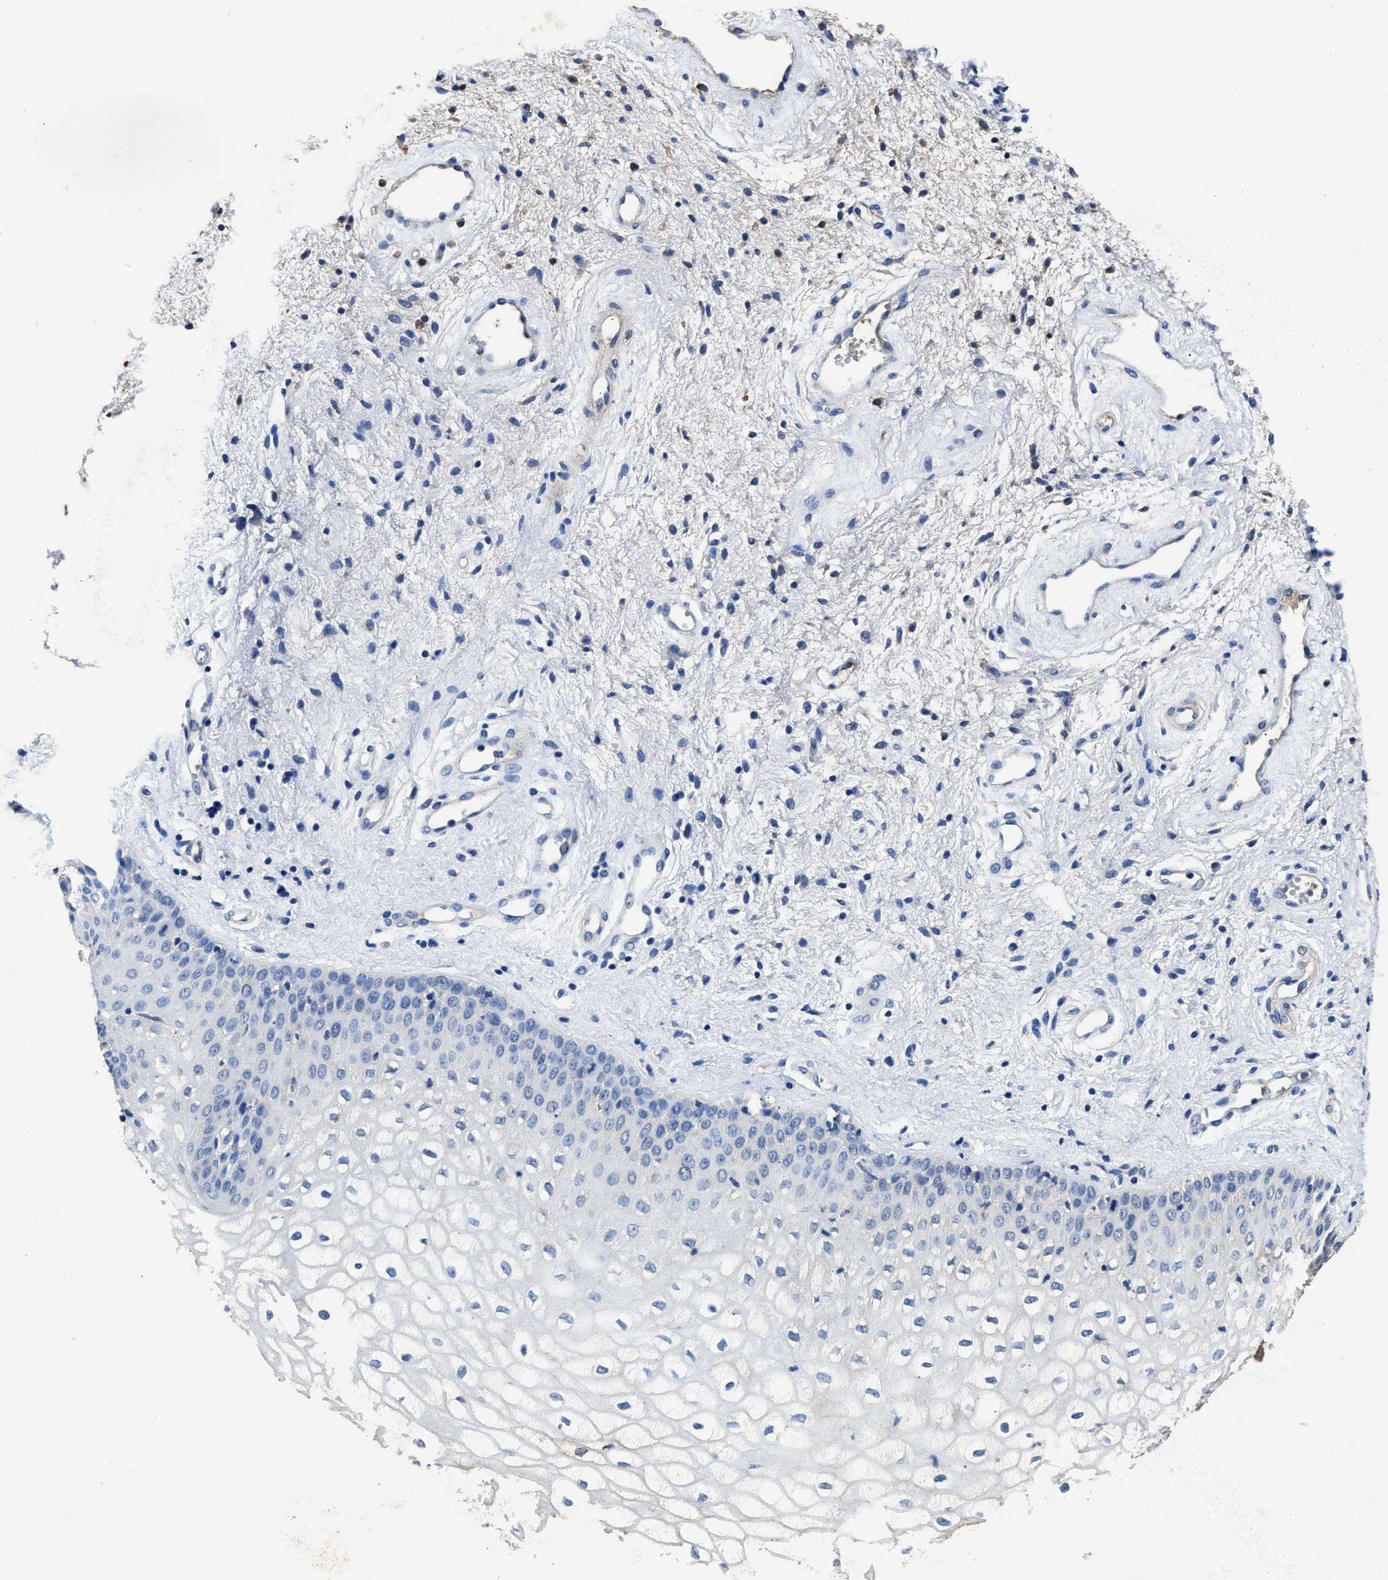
{"staining": {"intensity": "negative", "quantity": "none", "location": "none"}, "tissue": "vagina", "cell_type": "Squamous epithelial cells", "image_type": "normal", "snomed": [{"axis": "morphology", "description": "Normal tissue, NOS"}, {"axis": "topography", "description": "Vagina"}], "caption": "Immunohistochemical staining of normal vagina demonstrates no significant positivity in squamous epithelial cells.", "gene": "PDAP1", "patient": {"sex": "female", "age": 34}}